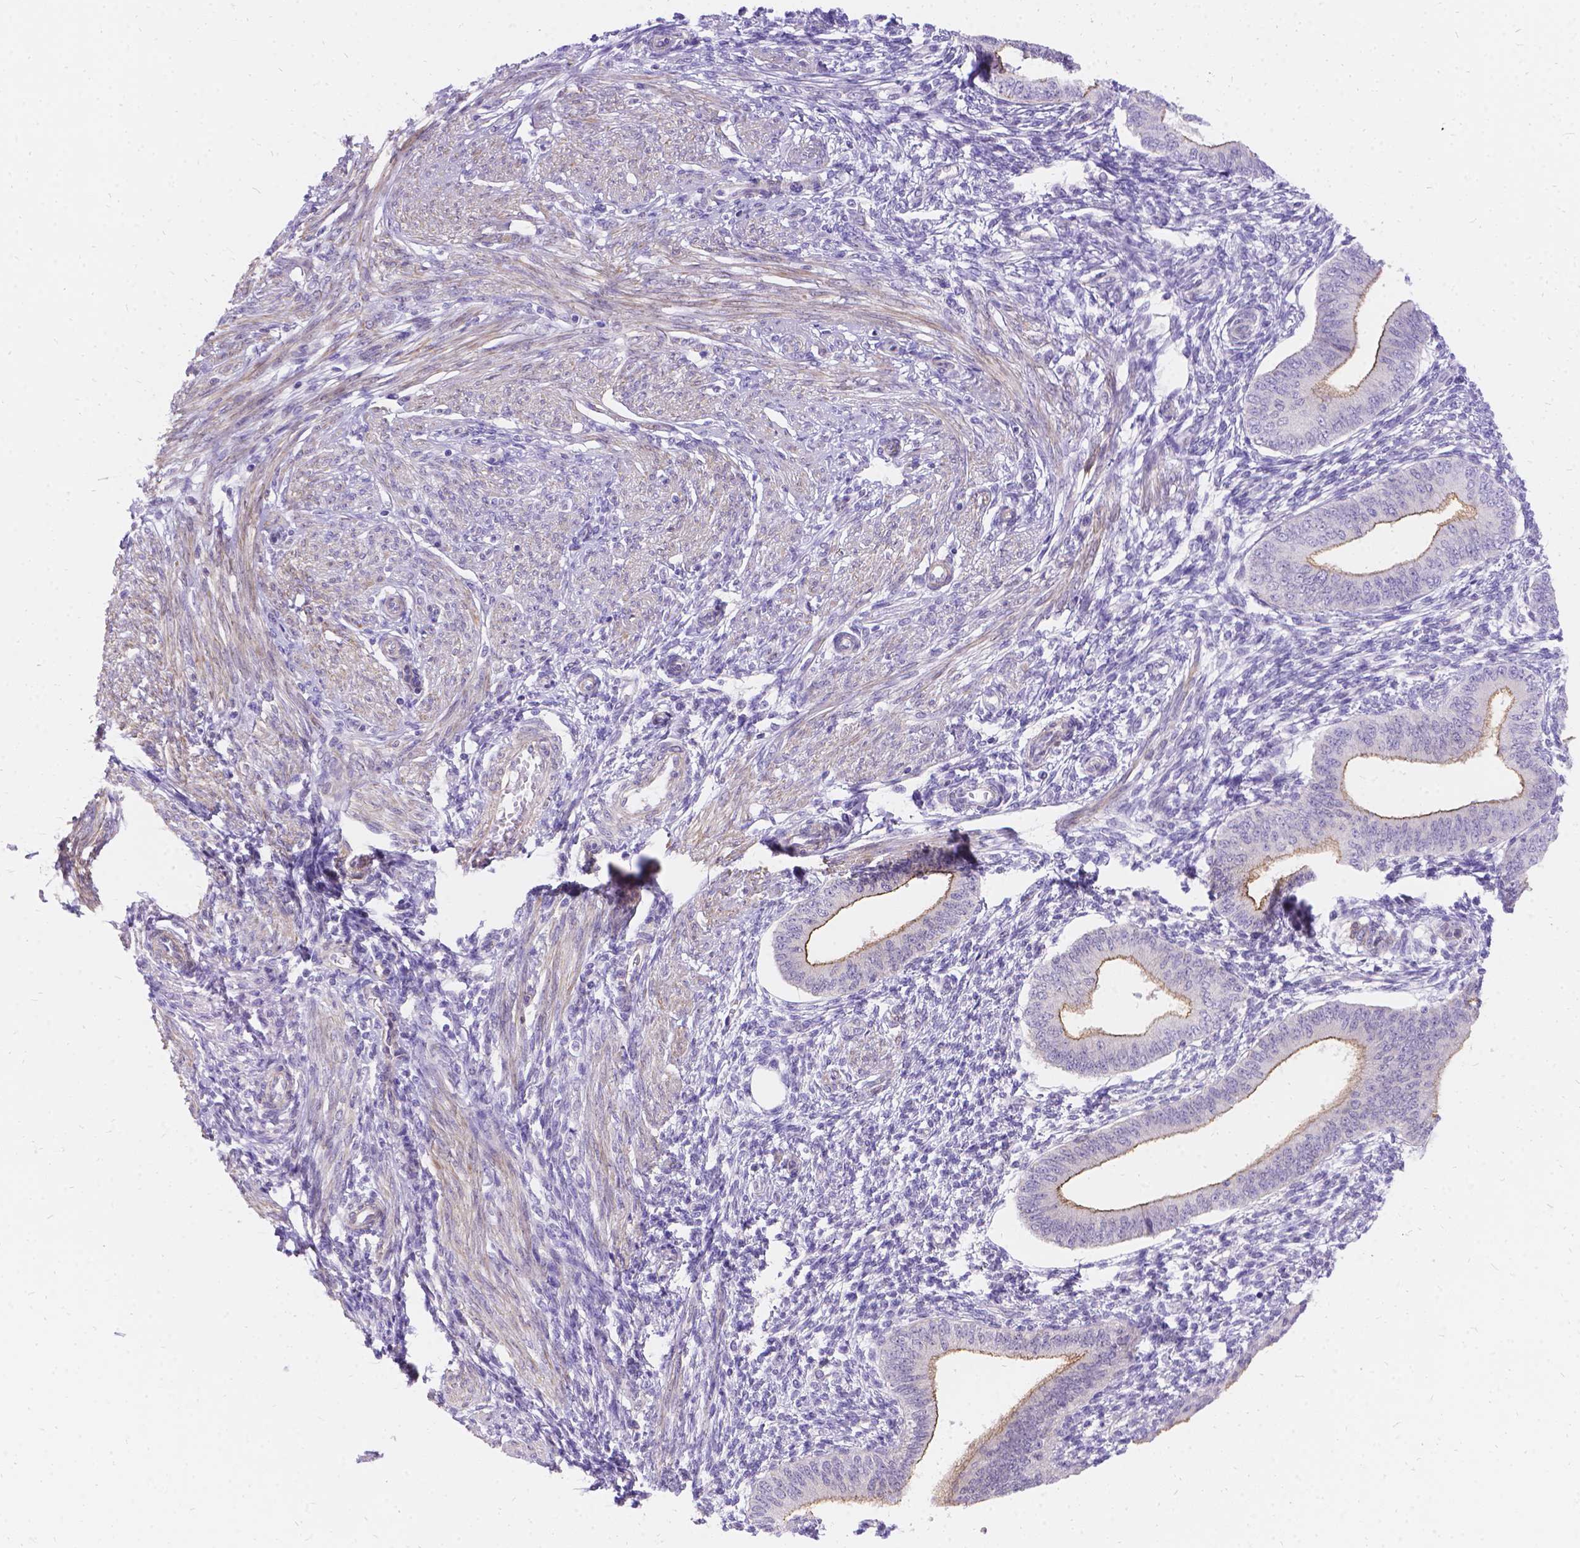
{"staining": {"intensity": "negative", "quantity": "none", "location": "none"}, "tissue": "endometrium", "cell_type": "Cells in endometrial stroma", "image_type": "normal", "snomed": [{"axis": "morphology", "description": "Normal tissue, NOS"}, {"axis": "topography", "description": "Endometrium"}], "caption": "Immunohistochemistry image of normal endometrium: endometrium stained with DAB (3,3'-diaminobenzidine) shows no significant protein positivity in cells in endometrial stroma. (Stains: DAB (3,3'-diaminobenzidine) immunohistochemistry with hematoxylin counter stain, Microscopy: brightfield microscopy at high magnification).", "gene": "PALS1", "patient": {"sex": "female", "age": 42}}